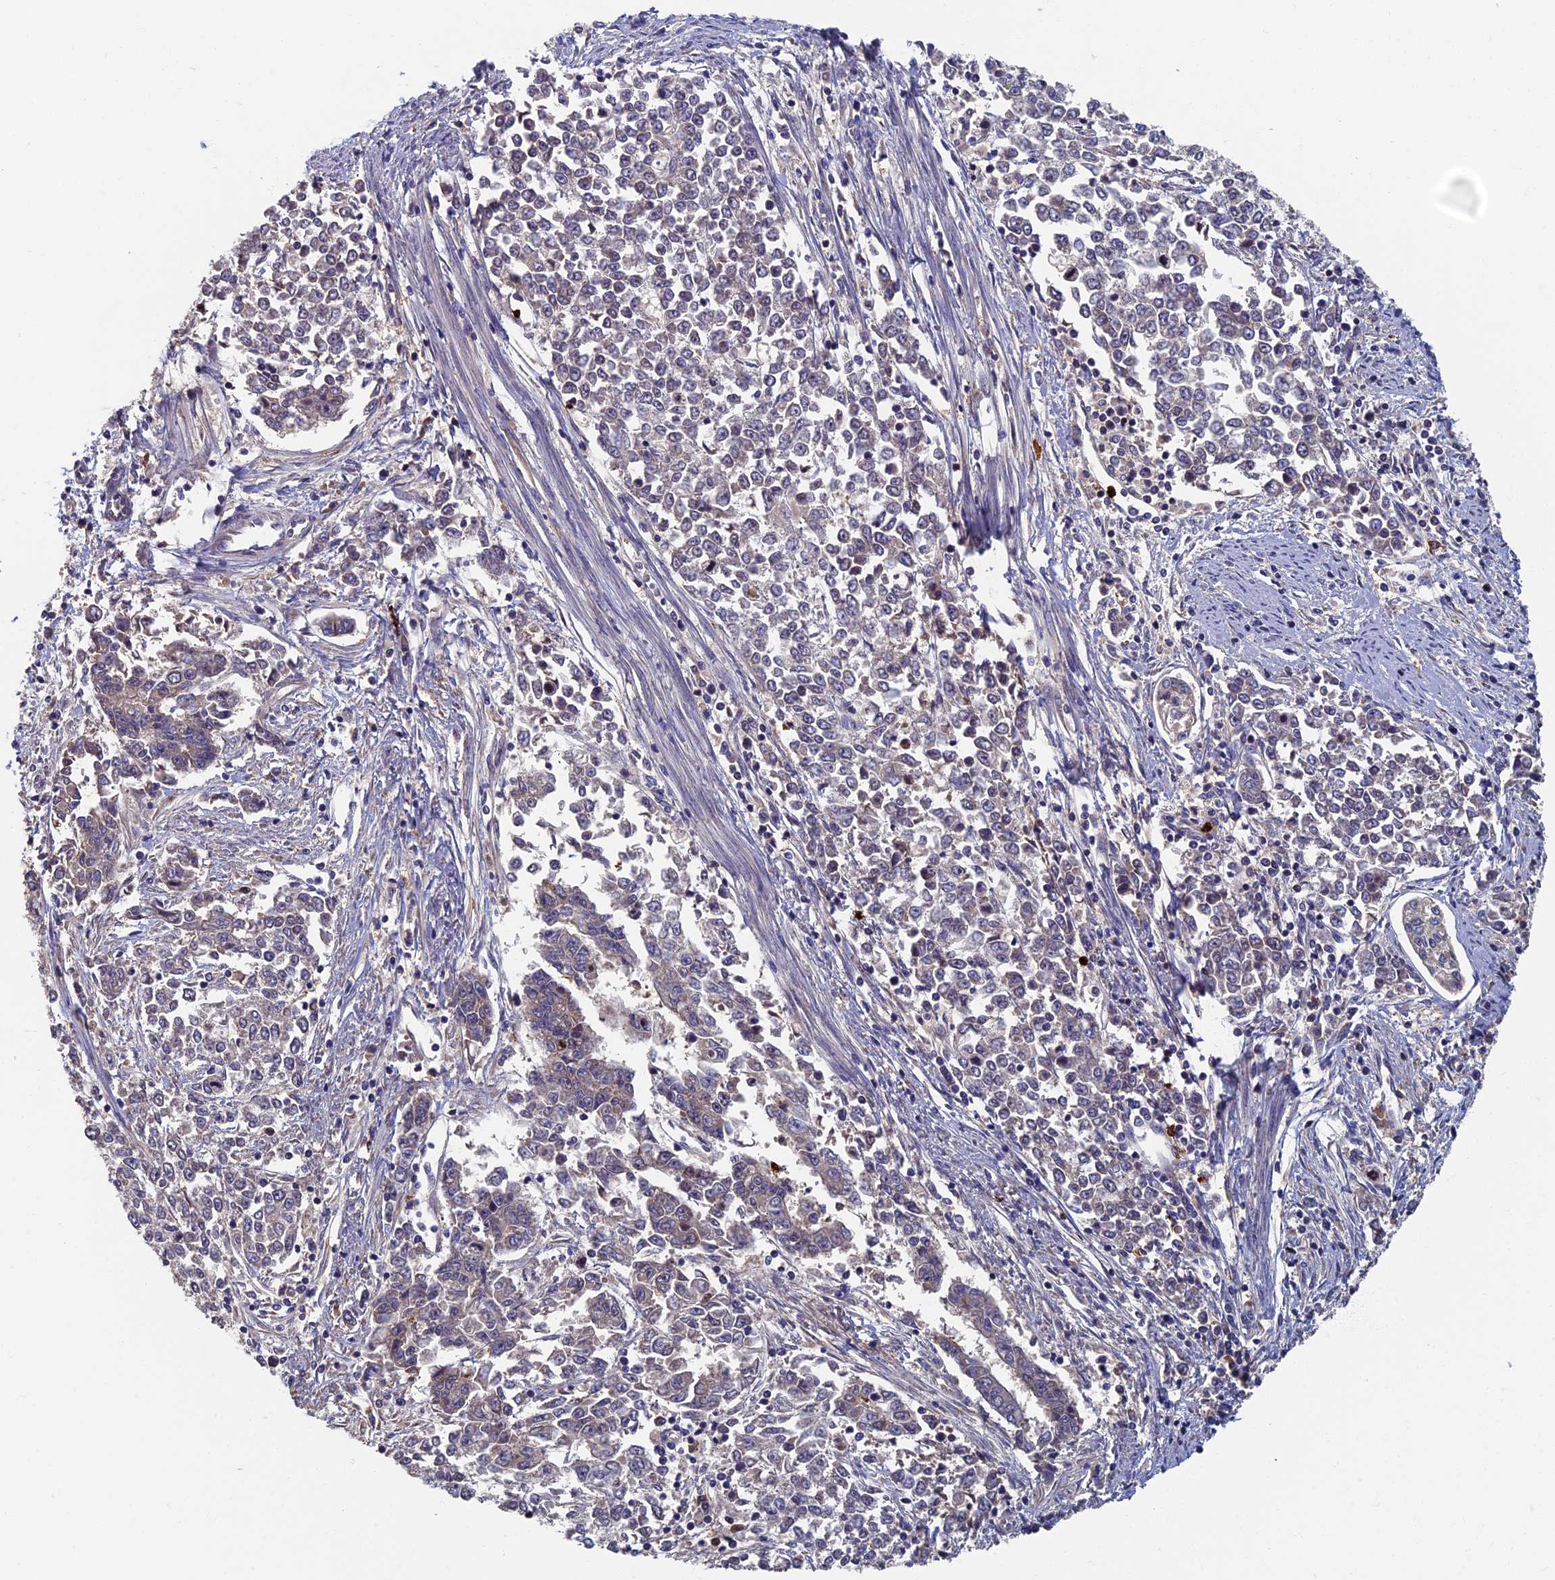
{"staining": {"intensity": "weak", "quantity": "<25%", "location": "cytoplasmic/membranous"}, "tissue": "endometrial cancer", "cell_type": "Tumor cells", "image_type": "cancer", "snomed": [{"axis": "morphology", "description": "Adenocarcinoma, NOS"}, {"axis": "topography", "description": "Endometrium"}], "caption": "Tumor cells show no significant protein positivity in endometrial cancer.", "gene": "TNK2", "patient": {"sex": "female", "age": 50}}